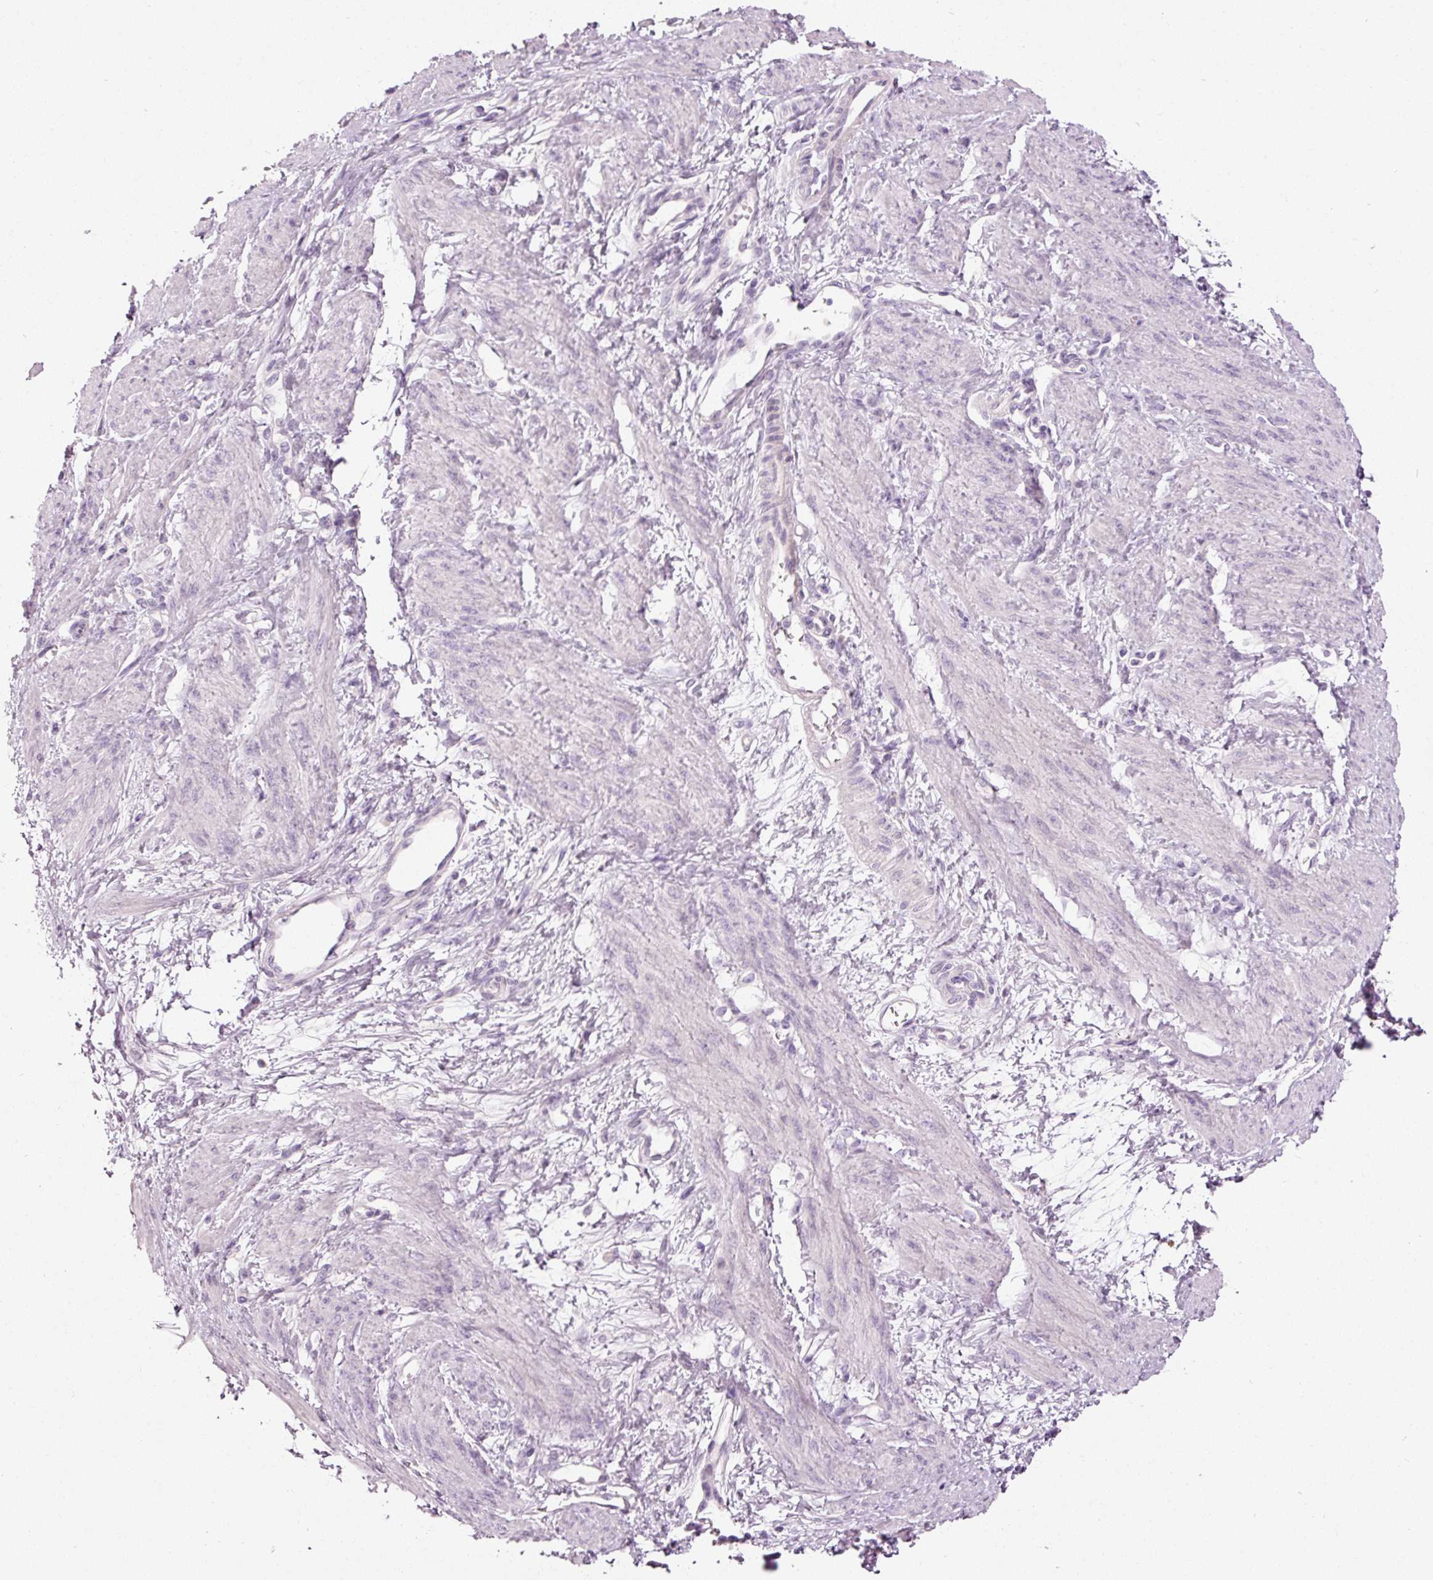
{"staining": {"intensity": "negative", "quantity": "none", "location": "none"}, "tissue": "smooth muscle", "cell_type": "Smooth muscle cells", "image_type": "normal", "snomed": [{"axis": "morphology", "description": "Normal tissue, NOS"}, {"axis": "topography", "description": "Smooth muscle"}, {"axis": "topography", "description": "Uterus"}], "caption": "A histopathology image of smooth muscle stained for a protein demonstrates no brown staining in smooth muscle cells. (Brightfield microscopy of DAB immunohistochemistry (IHC) at high magnification).", "gene": "MUC5AC", "patient": {"sex": "female", "age": 39}}